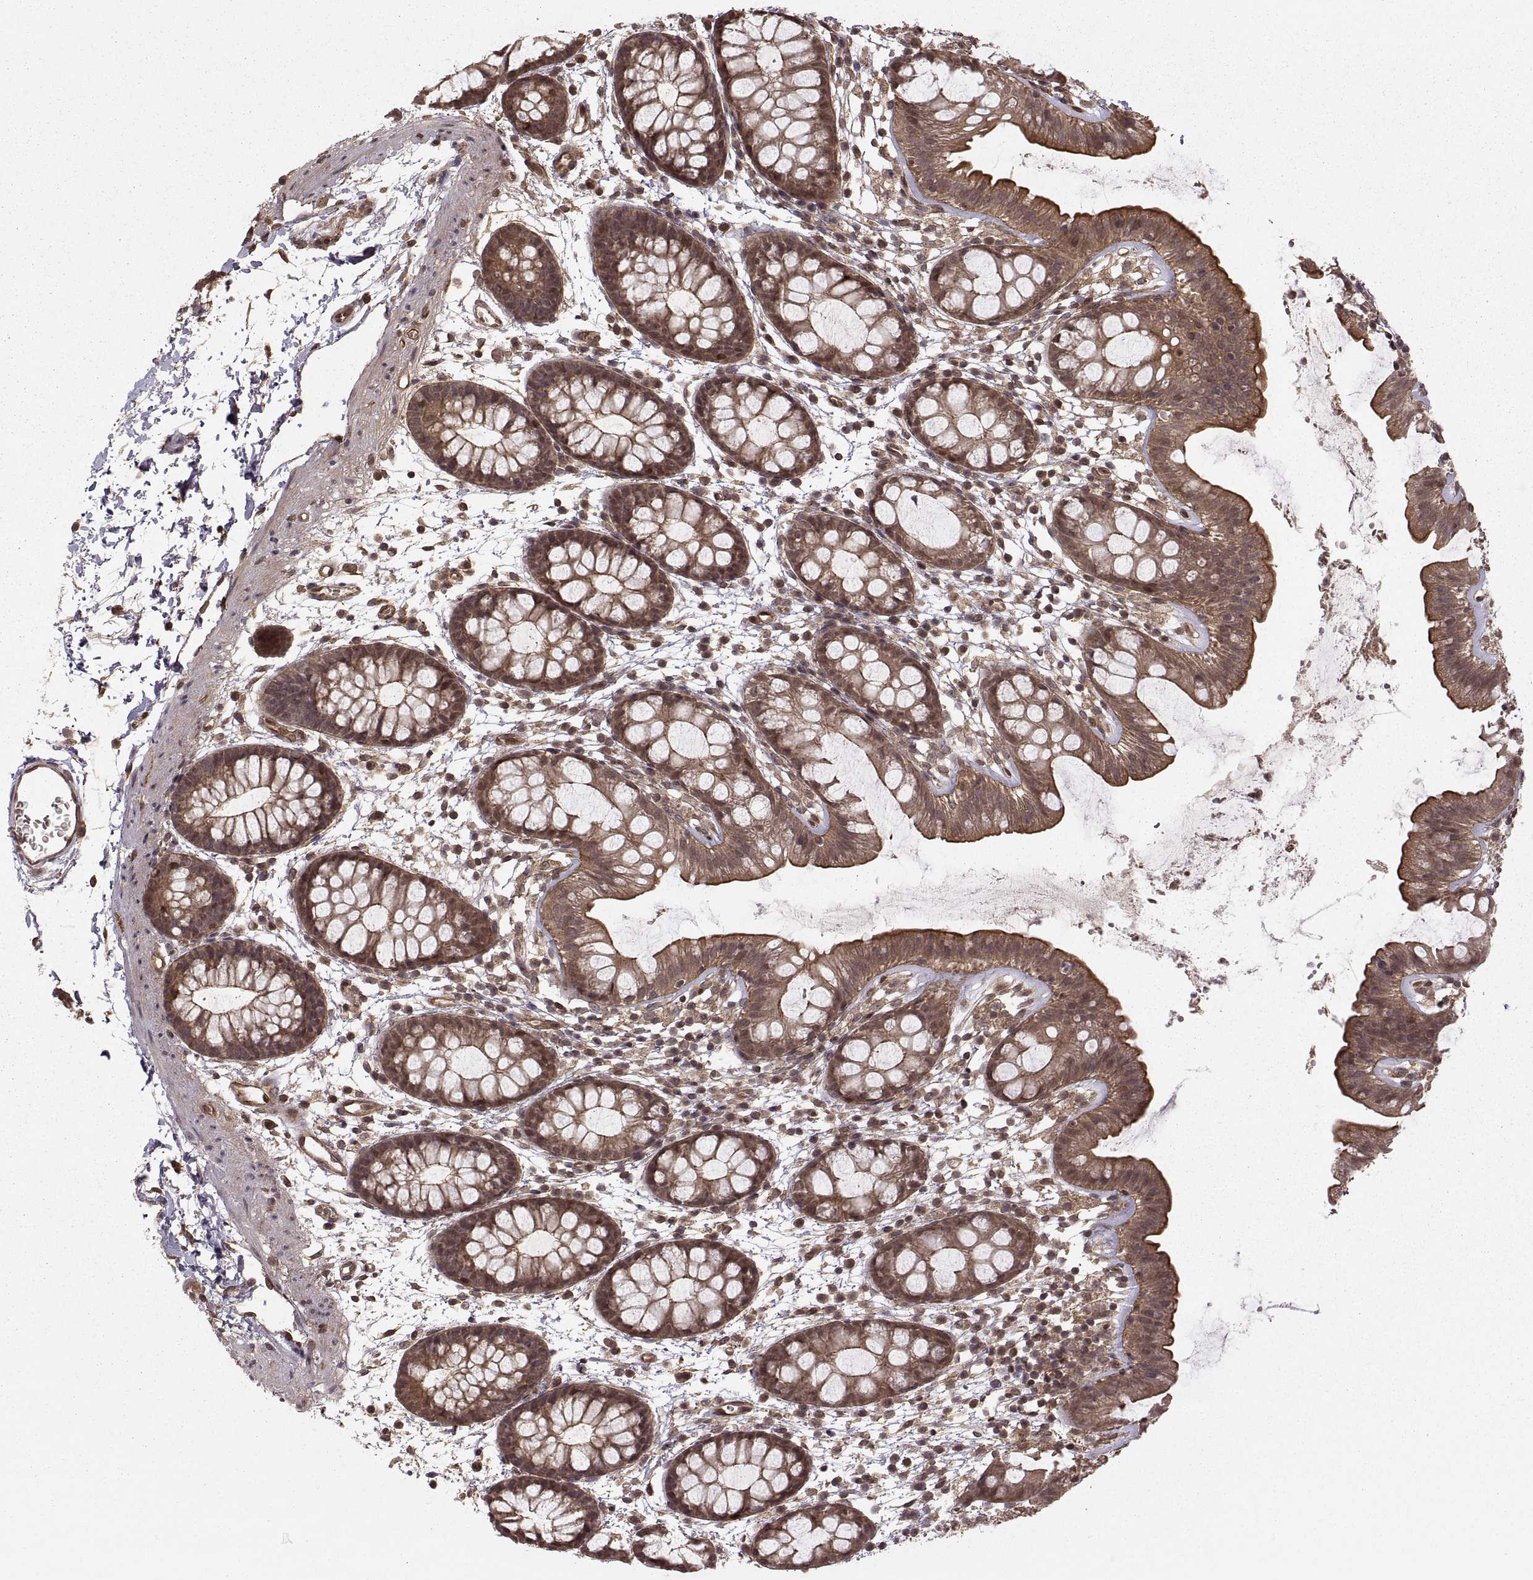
{"staining": {"intensity": "strong", "quantity": ">75%", "location": "cytoplasmic/membranous"}, "tissue": "rectum", "cell_type": "Glandular cells", "image_type": "normal", "snomed": [{"axis": "morphology", "description": "Normal tissue, NOS"}, {"axis": "topography", "description": "Rectum"}], "caption": "Immunohistochemistry (IHC) (DAB (3,3'-diaminobenzidine)) staining of unremarkable human rectum displays strong cytoplasmic/membranous protein positivity in approximately >75% of glandular cells.", "gene": "DEDD", "patient": {"sex": "male", "age": 57}}